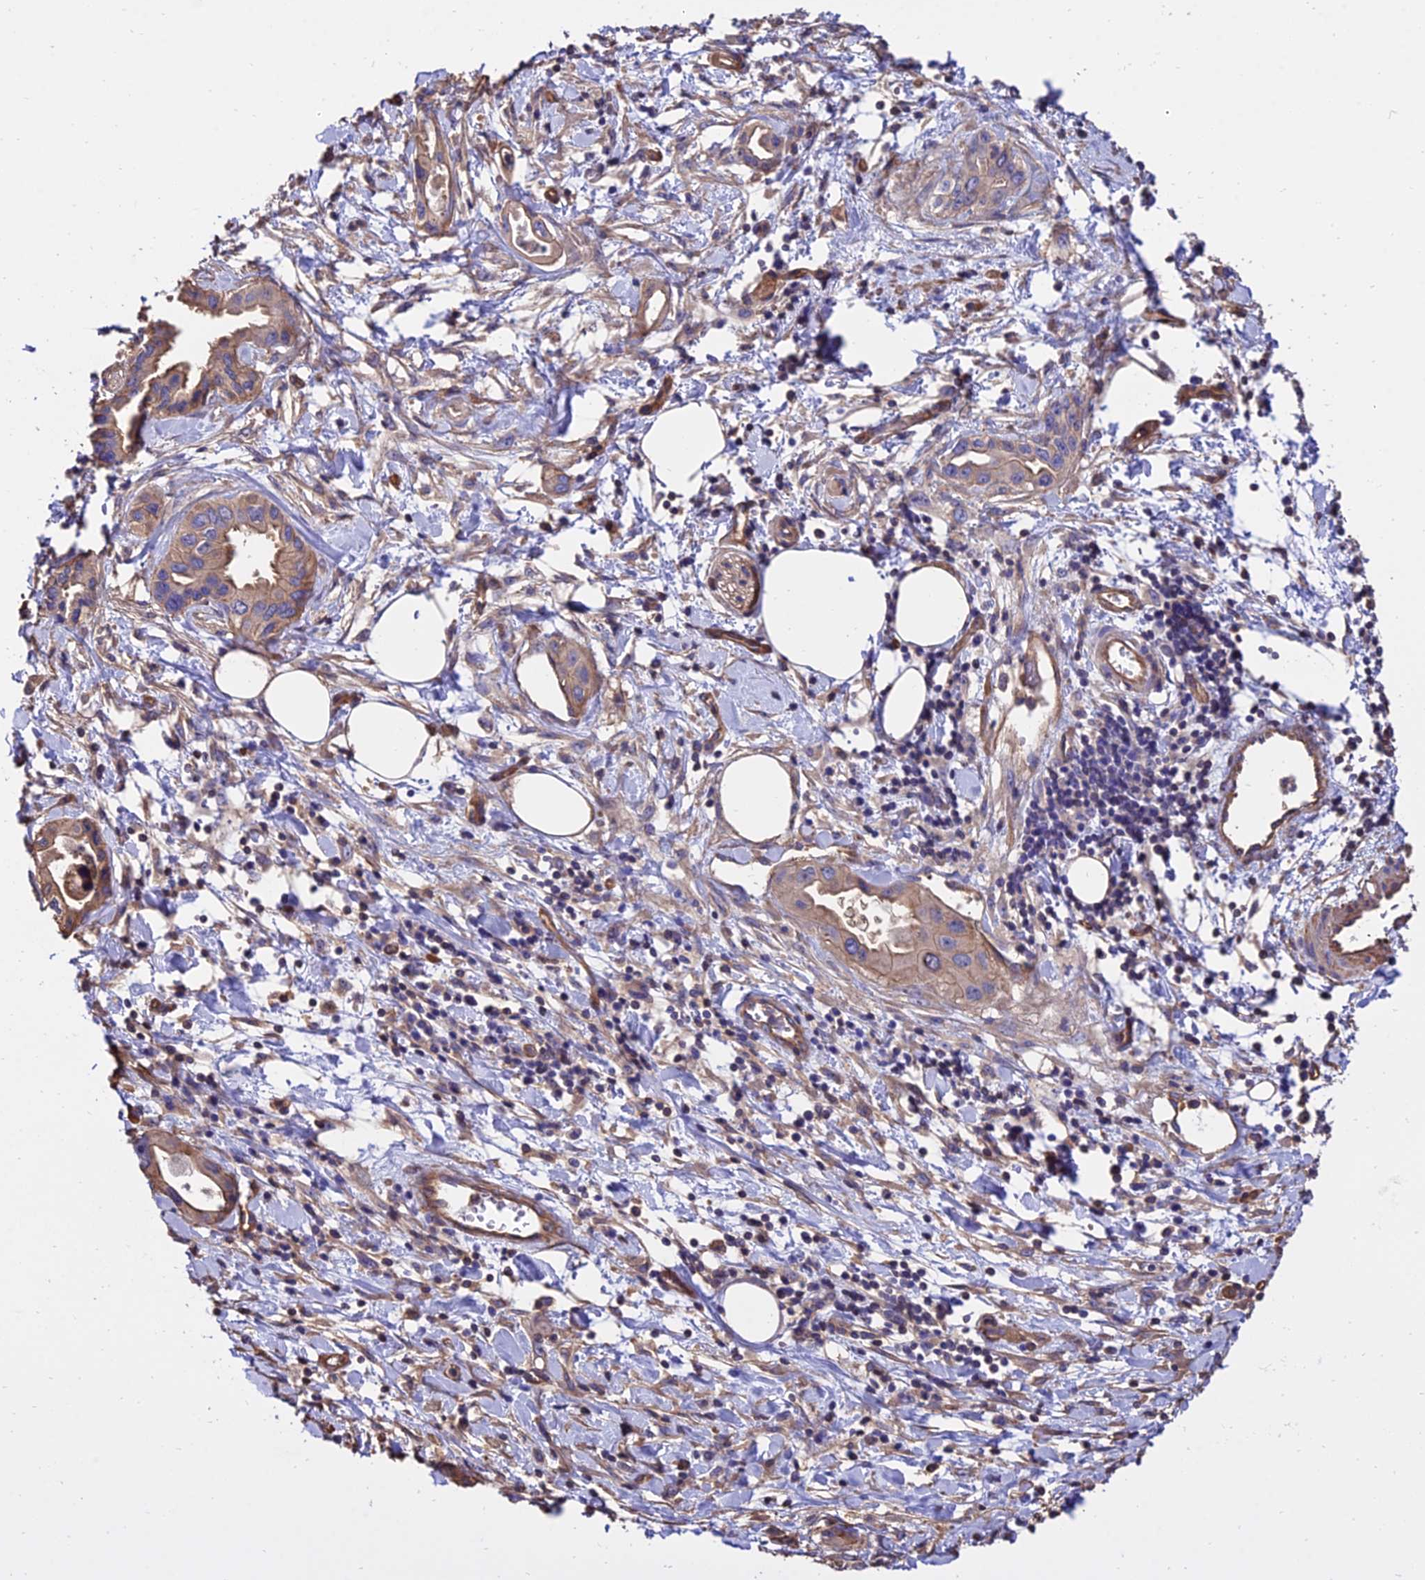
{"staining": {"intensity": "weak", "quantity": ">75%", "location": "cytoplasmic/membranous"}, "tissue": "pancreatic cancer", "cell_type": "Tumor cells", "image_type": "cancer", "snomed": [{"axis": "morphology", "description": "Adenocarcinoma, NOS"}, {"axis": "topography", "description": "Pancreas"}], "caption": "Weak cytoplasmic/membranous positivity for a protein is seen in about >75% of tumor cells of adenocarcinoma (pancreatic) using IHC.", "gene": "CALM2", "patient": {"sex": "female", "age": 77}}